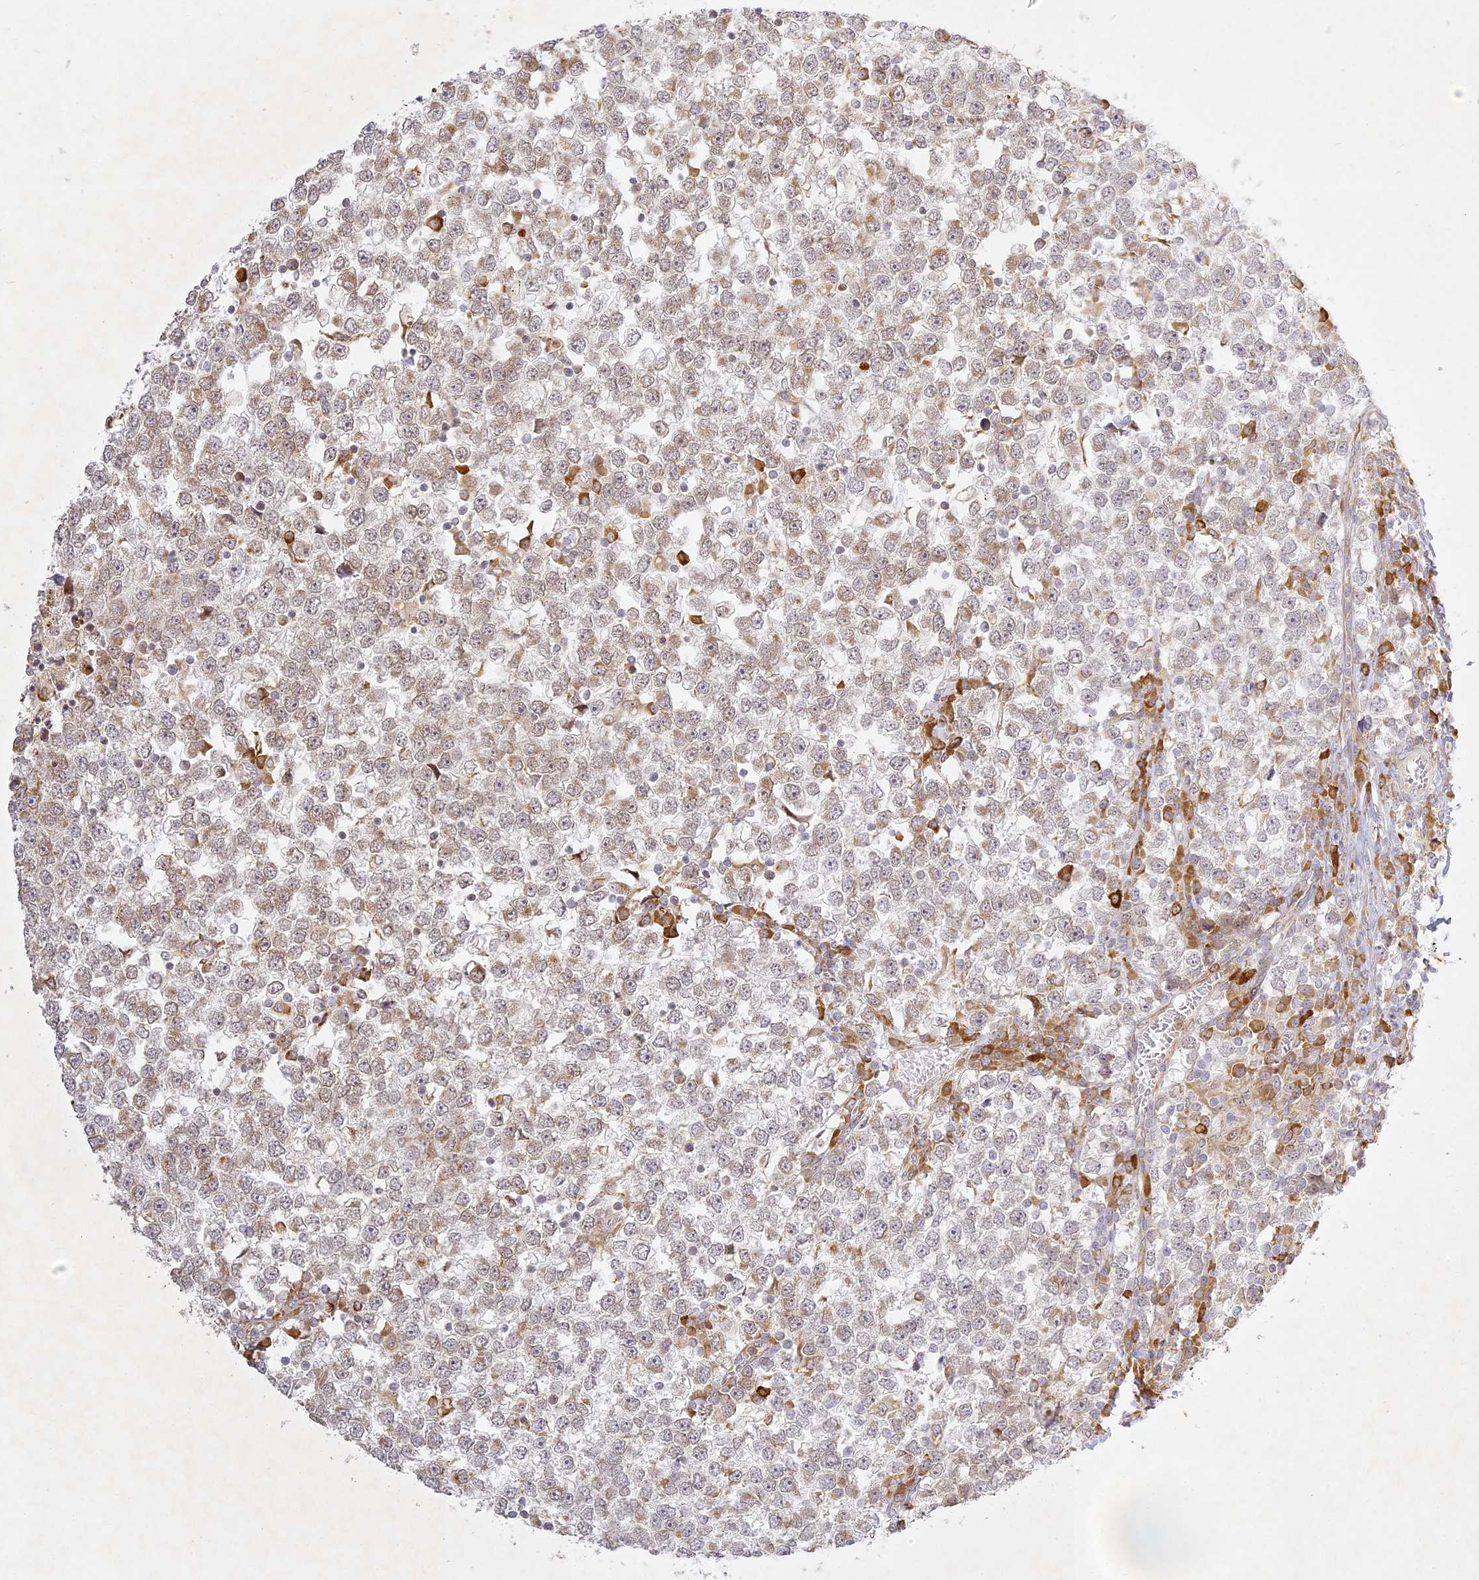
{"staining": {"intensity": "weak", "quantity": "25%-75%", "location": "cytoplasmic/membranous,nuclear"}, "tissue": "testis cancer", "cell_type": "Tumor cells", "image_type": "cancer", "snomed": [{"axis": "morphology", "description": "Seminoma, NOS"}, {"axis": "topography", "description": "Testis"}], "caption": "High-power microscopy captured an immunohistochemistry histopathology image of testis cancer (seminoma), revealing weak cytoplasmic/membranous and nuclear positivity in about 25%-75% of tumor cells.", "gene": "SLC30A5", "patient": {"sex": "male", "age": 65}}